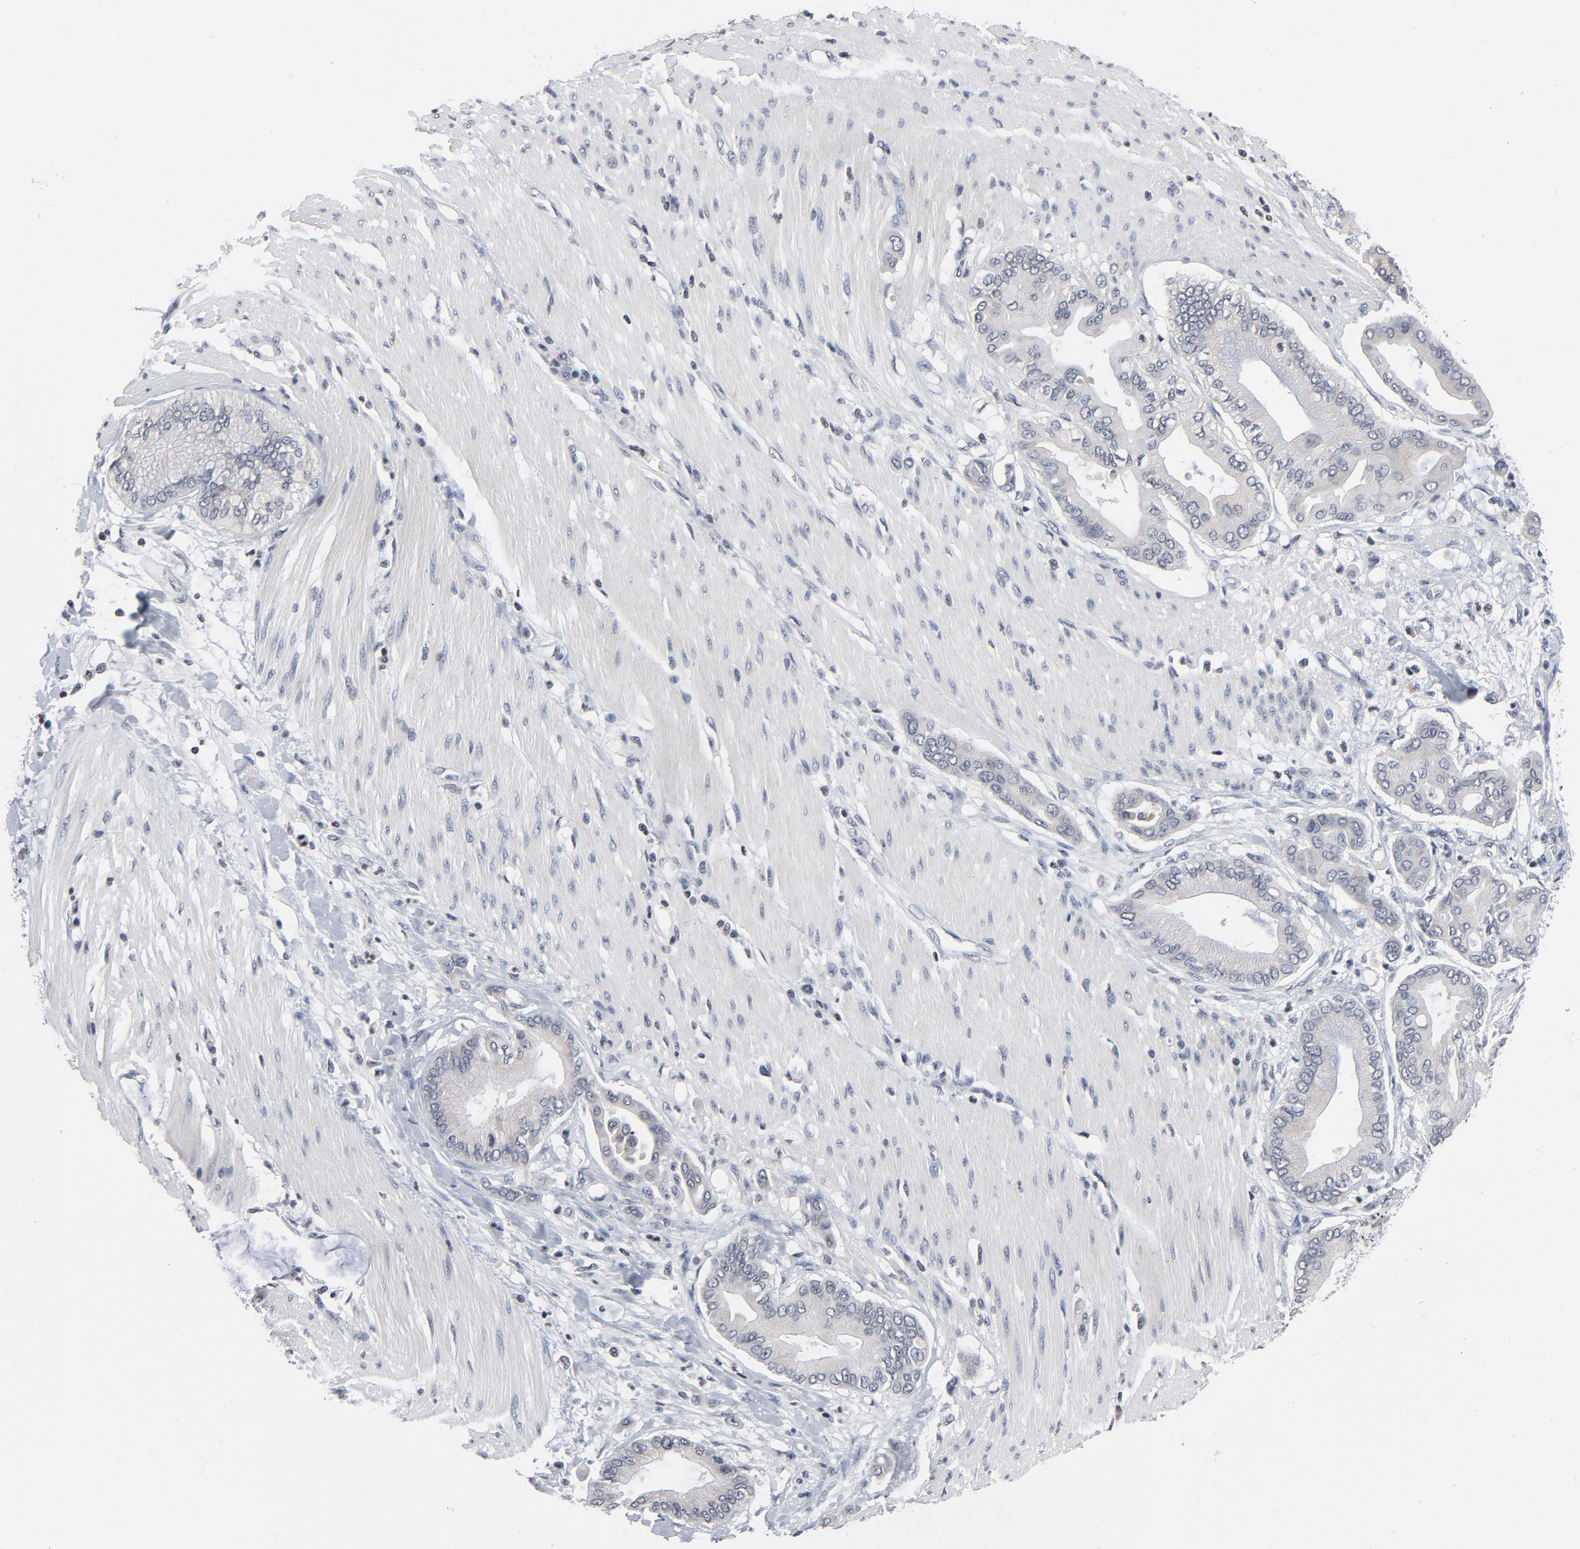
{"staining": {"intensity": "negative", "quantity": "none", "location": "none"}, "tissue": "pancreatic cancer", "cell_type": "Tumor cells", "image_type": "cancer", "snomed": [{"axis": "morphology", "description": "Adenocarcinoma, NOS"}, {"axis": "morphology", "description": "Adenocarcinoma, metastatic, NOS"}, {"axis": "topography", "description": "Lymph node"}, {"axis": "topography", "description": "Pancreas"}, {"axis": "topography", "description": "Duodenum"}], "caption": "Tumor cells show no significant expression in adenocarcinoma (pancreatic).", "gene": "TCL1A", "patient": {"sex": "female", "age": 64}}